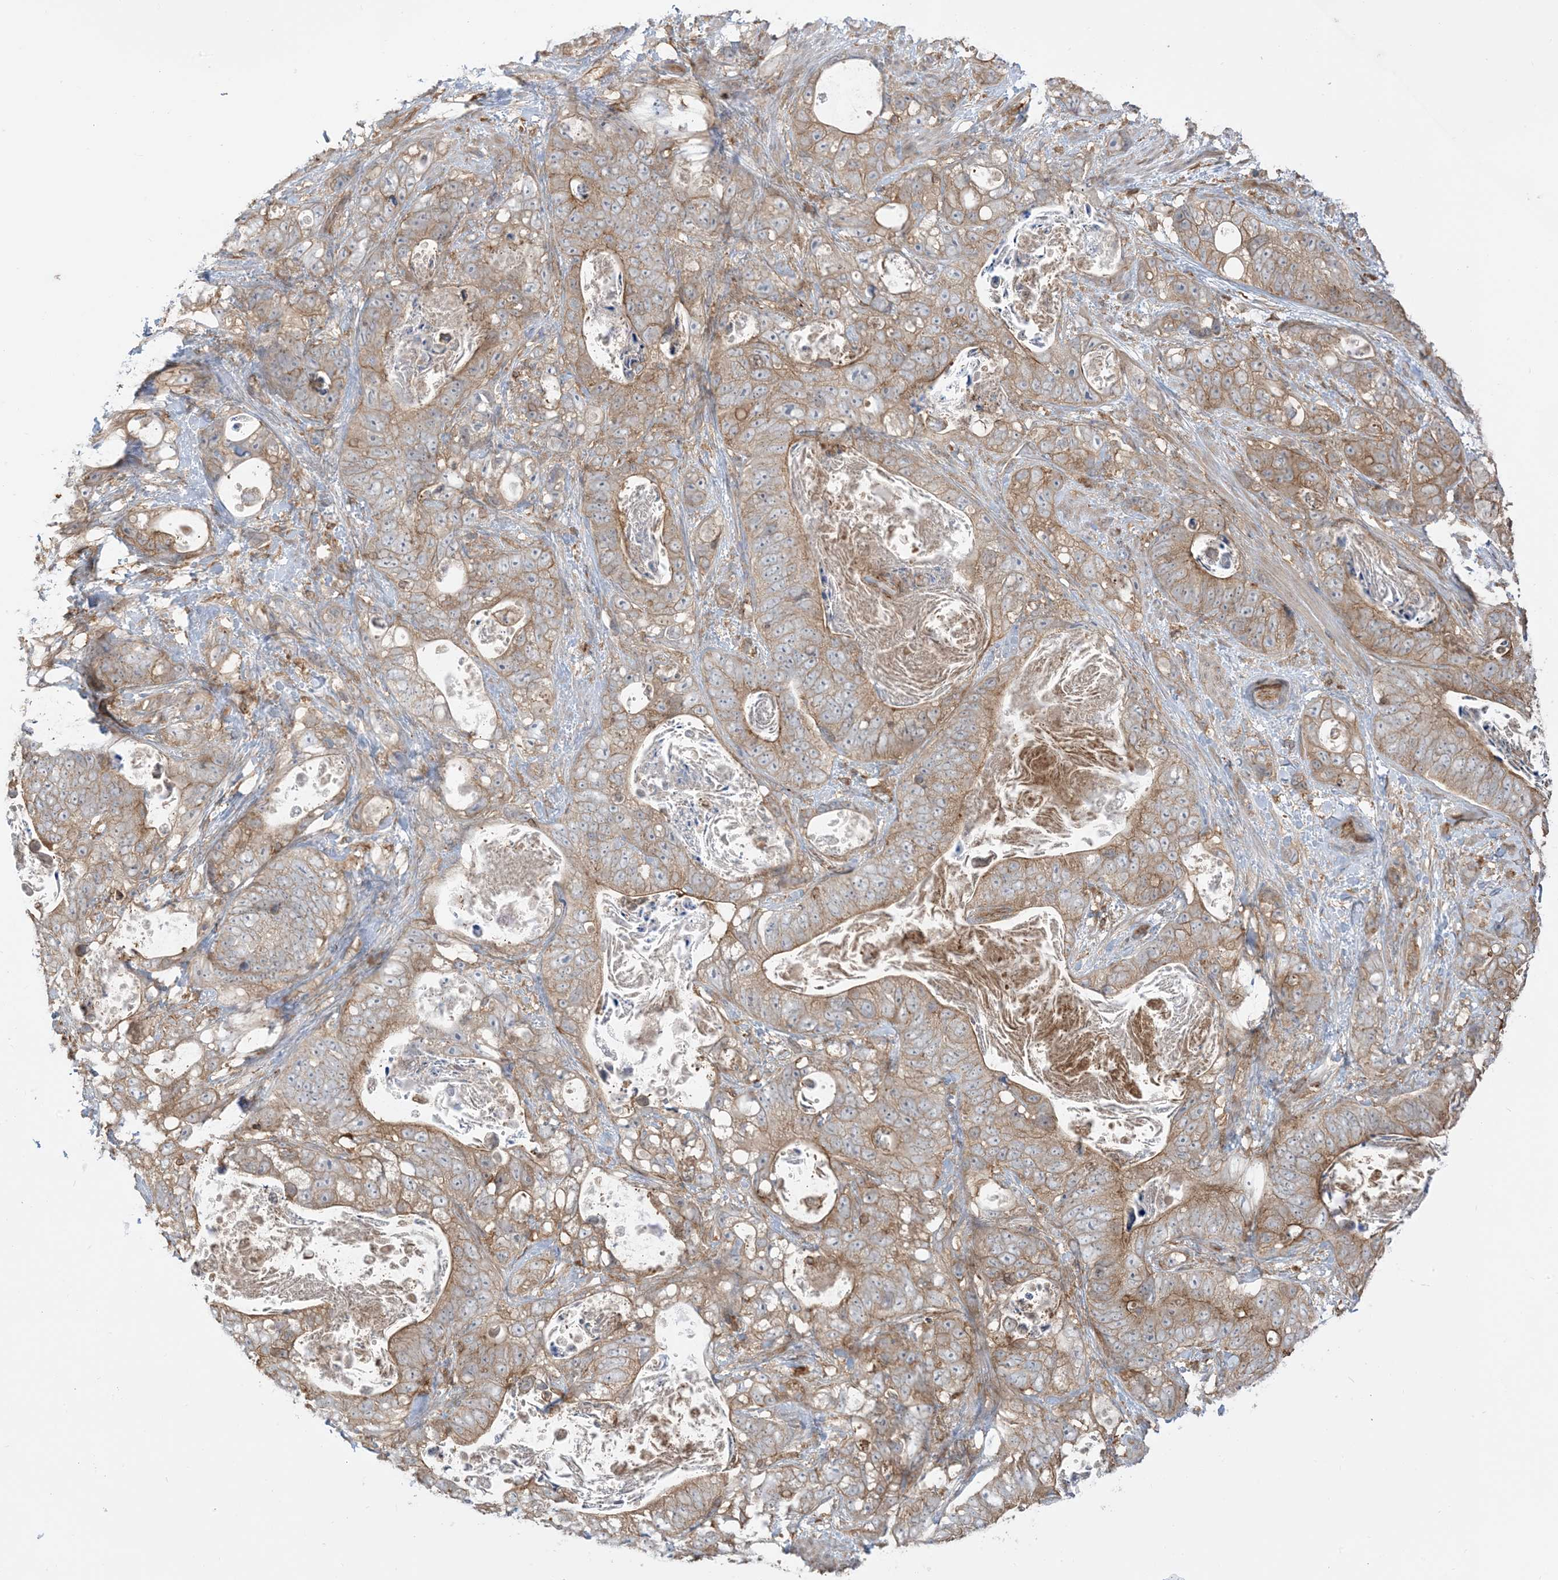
{"staining": {"intensity": "moderate", "quantity": ">75%", "location": "cytoplasmic/membranous"}, "tissue": "stomach cancer", "cell_type": "Tumor cells", "image_type": "cancer", "snomed": [{"axis": "morphology", "description": "Normal tissue, NOS"}, {"axis": "morphology", "description": "Adenocarcinoma, NOS"}, {"axis": "topography", "description": "Stomach"}], "caption": "Protein expression analysis of human stomach cancer (adenocarcinoma) reveals moderate cytoplasmic/membranous staining in about >75% of tumor cells. (DAB (3,3'-diaminobenzidine) IHC, brown staining for protein, blue staining for nuclei).", "gene": "CAPZB", "patient": {"sex": "female", "age": 89}}